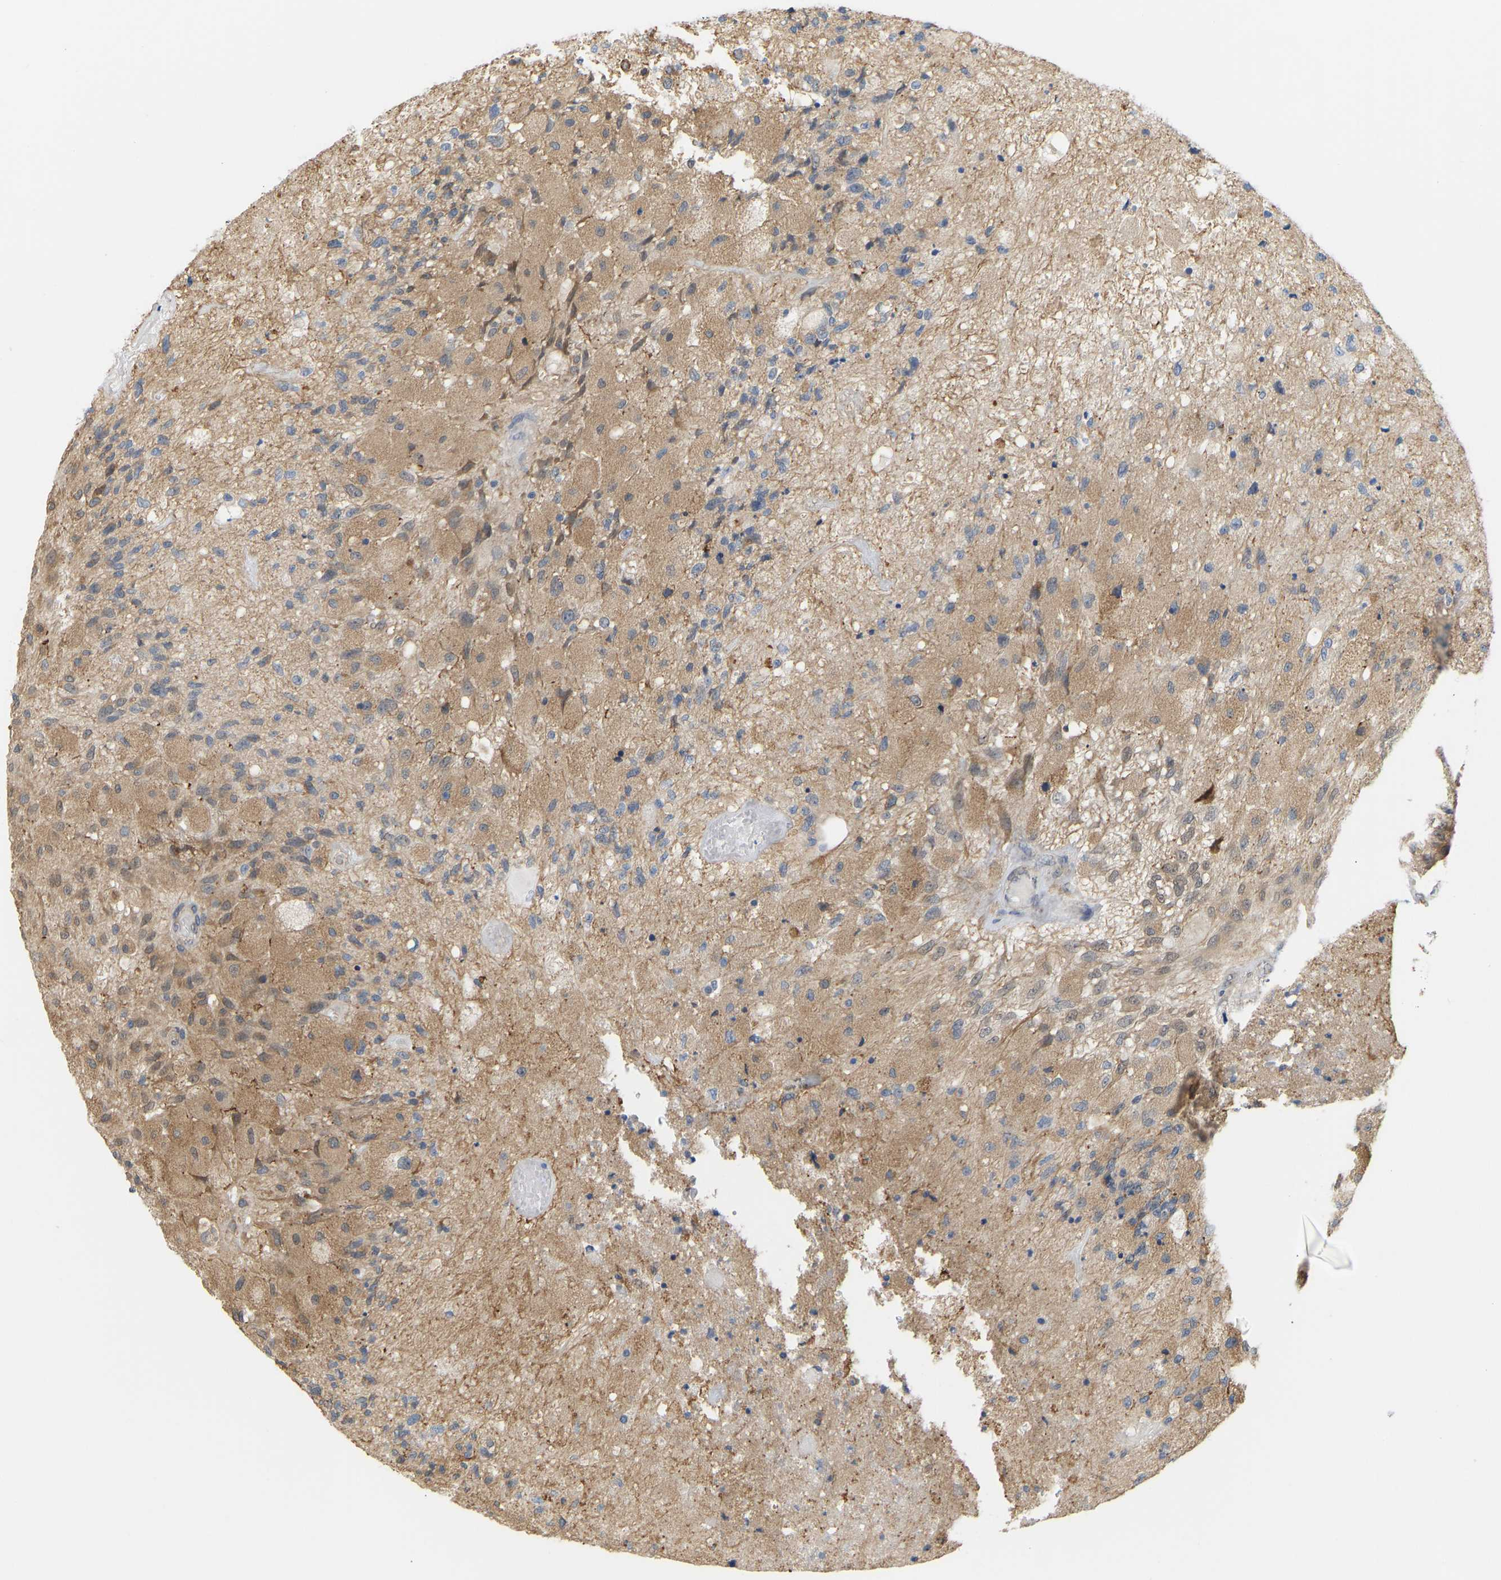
{"staining": {"intensity": "moderate", "quantity": ">75%", "location": "cytoplasmic/membranous"}, "tissue": "glioma", "cell_type": "Tumor cells", "image_type": "cancer", "snomed": [{"axis": "morphology", "description": "Normal tissue, NOS"}, {"axis": "morphology", "description": "Glioma, malignant, High grade"}, {"axis": "topography", "description": "Cerebral cortex"}], "caption": "Immunohistochemical staining of human glioma exhibits medium levels of moderate cytoplasmic/membranous protein expression in about >75% of tumor cells.", "gene": "BEND3", "patient": {"sex": "male", "age": 77}}